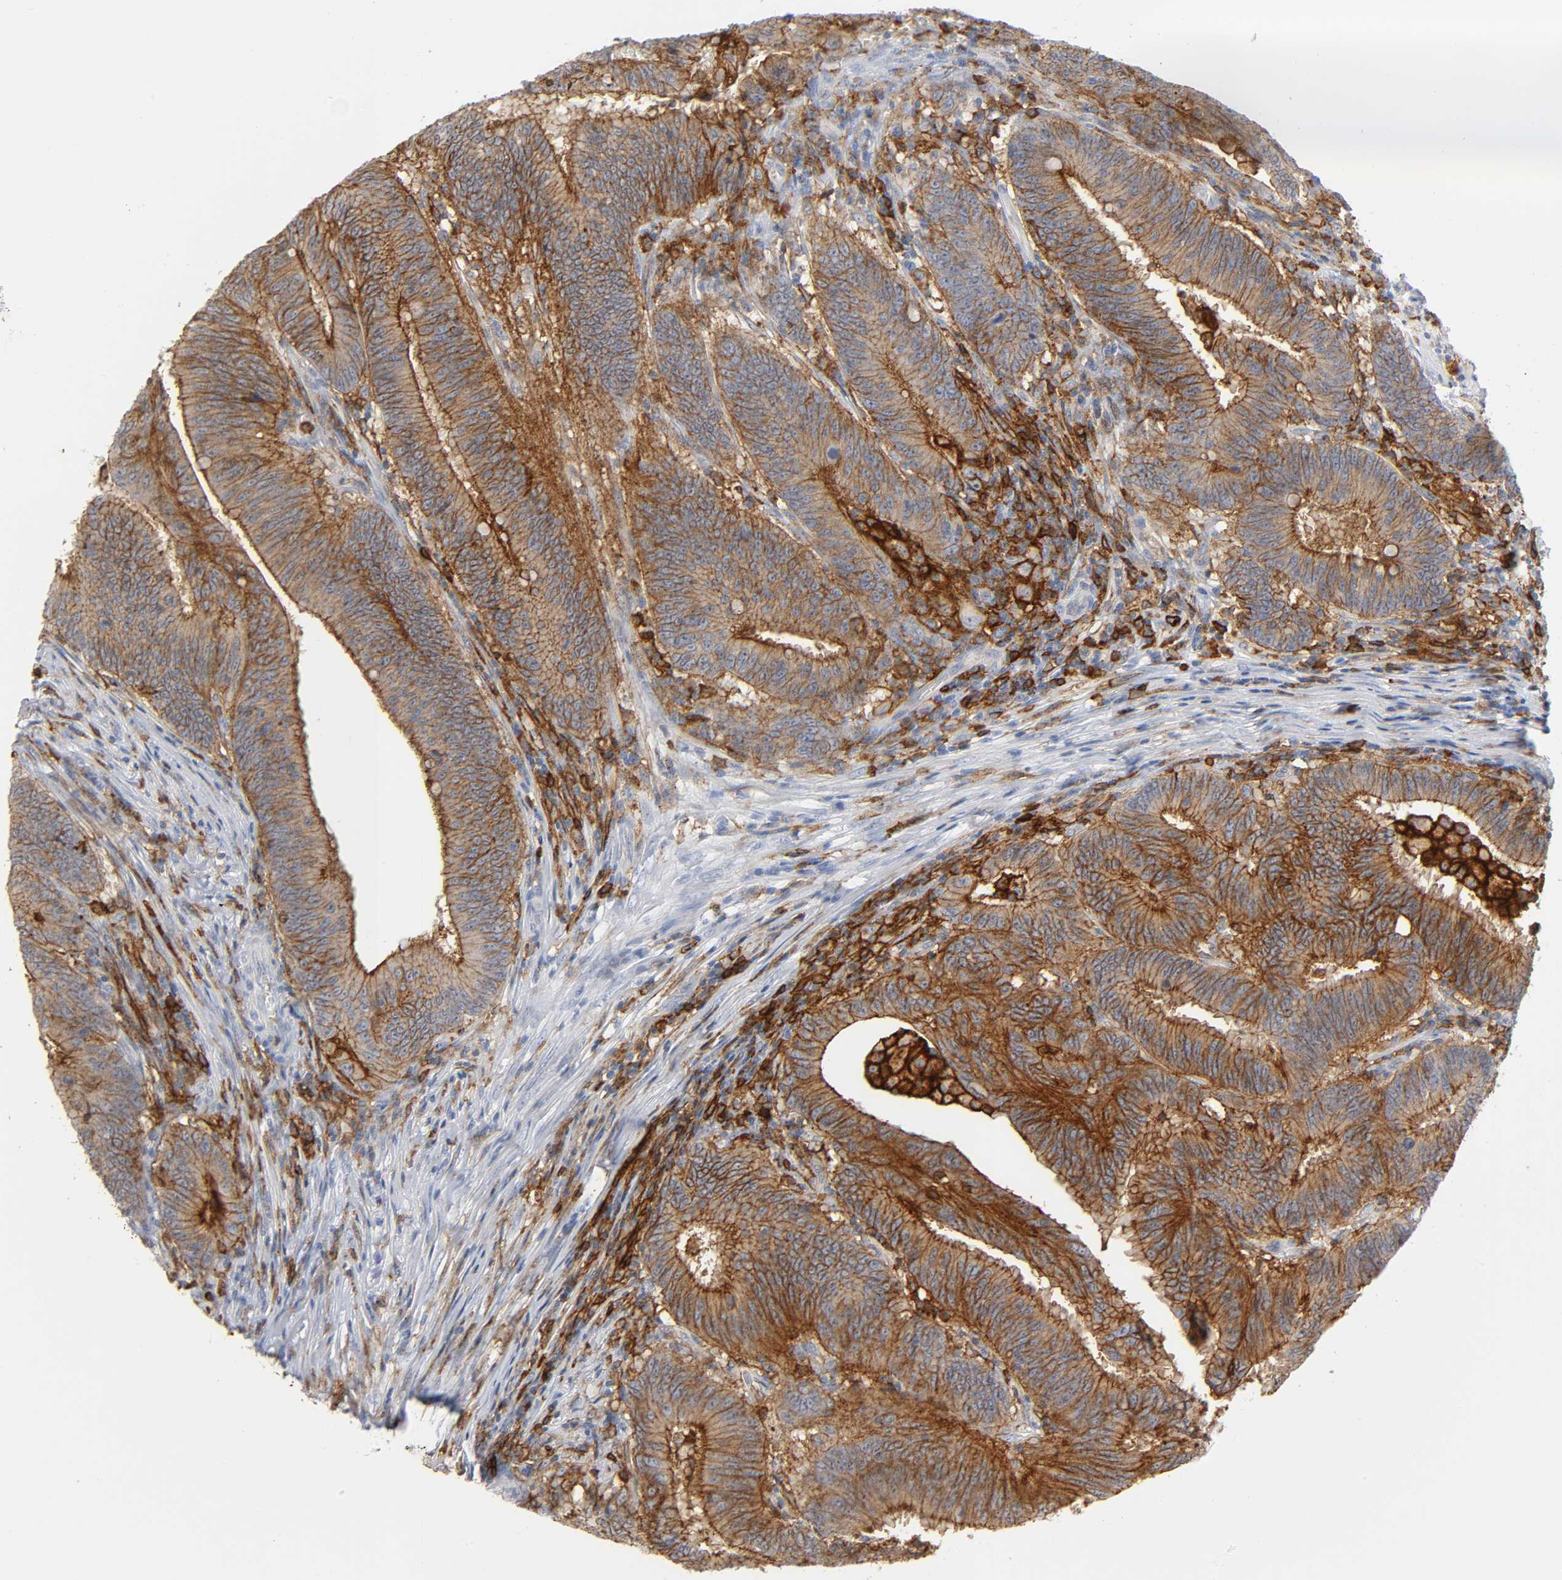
{"staining": {"intensity": "moderate", "quantity": ">75%", "location": "cytoplasmic/membranous"}, "tissue": "colorectal cancer", "cell_type": "Tumor cells", "image_type": "cancer", "snomed": [{"axis": "morphology", "description": "Adenocarcinoma, NOS"}, {"axis": "topography", "description": "Colon"}], "caption": "Human colorectal cancer (adenocarcinoma) stained for a protein (brown) displays moderate cytoplasmic/membranous positive positivity in about >75% of tumor cells.", "gene": "LYN", "patient": {"sex": "male", "age": 45}}